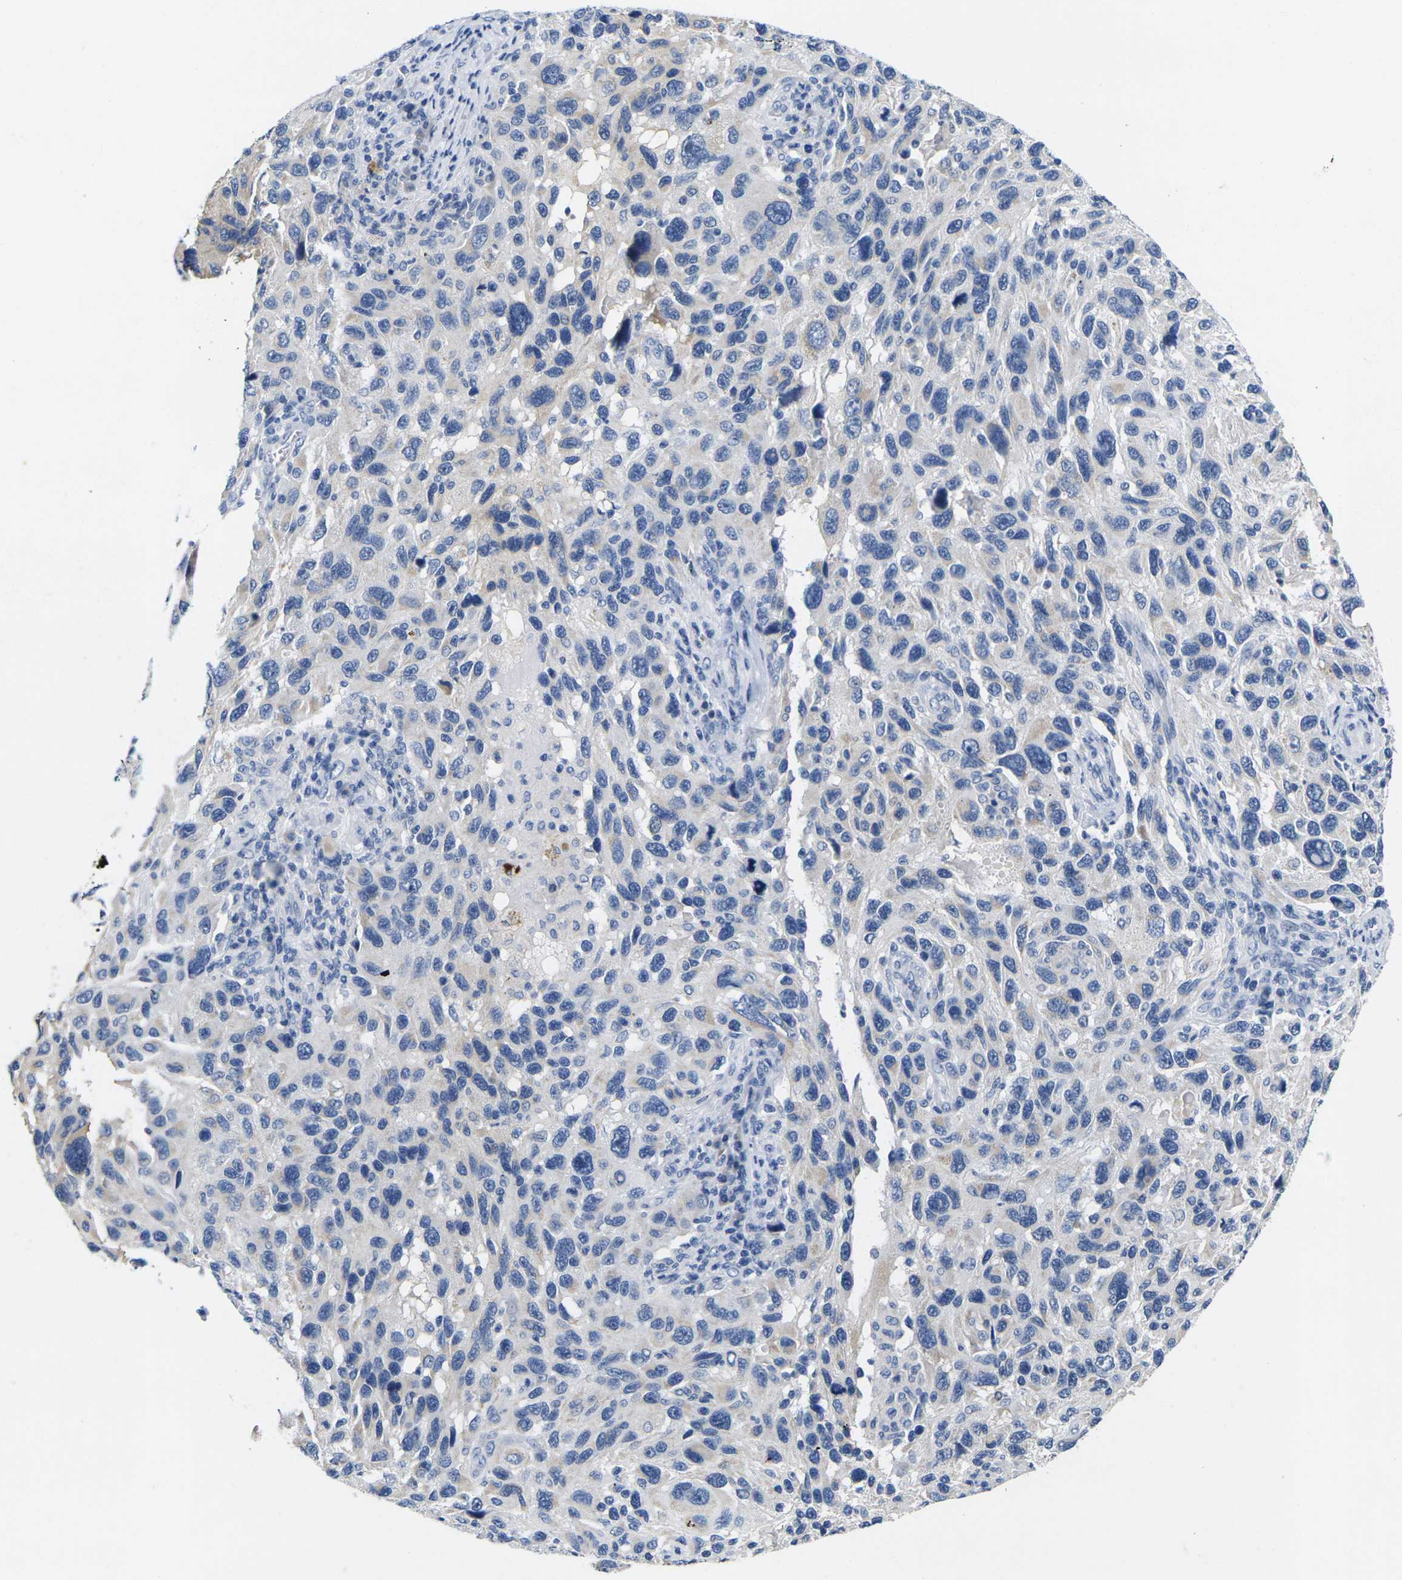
{"staining": {"intensity": "negative", "quantity": "none", "location": "none"}, "tissue": "melanoma", "cell_type": "Tumor cells", "image_type": "cancer", "snomed": [{"axis": "morphology", "description": "Malignant melanoma, NOS"}, {"axis": "topography", "description": "Skin"}], "caption": "Malignant melanoma was stained to show a protein in brown. There is no significant expression in tumor cells.", "gene": "NOCT", "patient": {"sex": "male", "age": 53}}